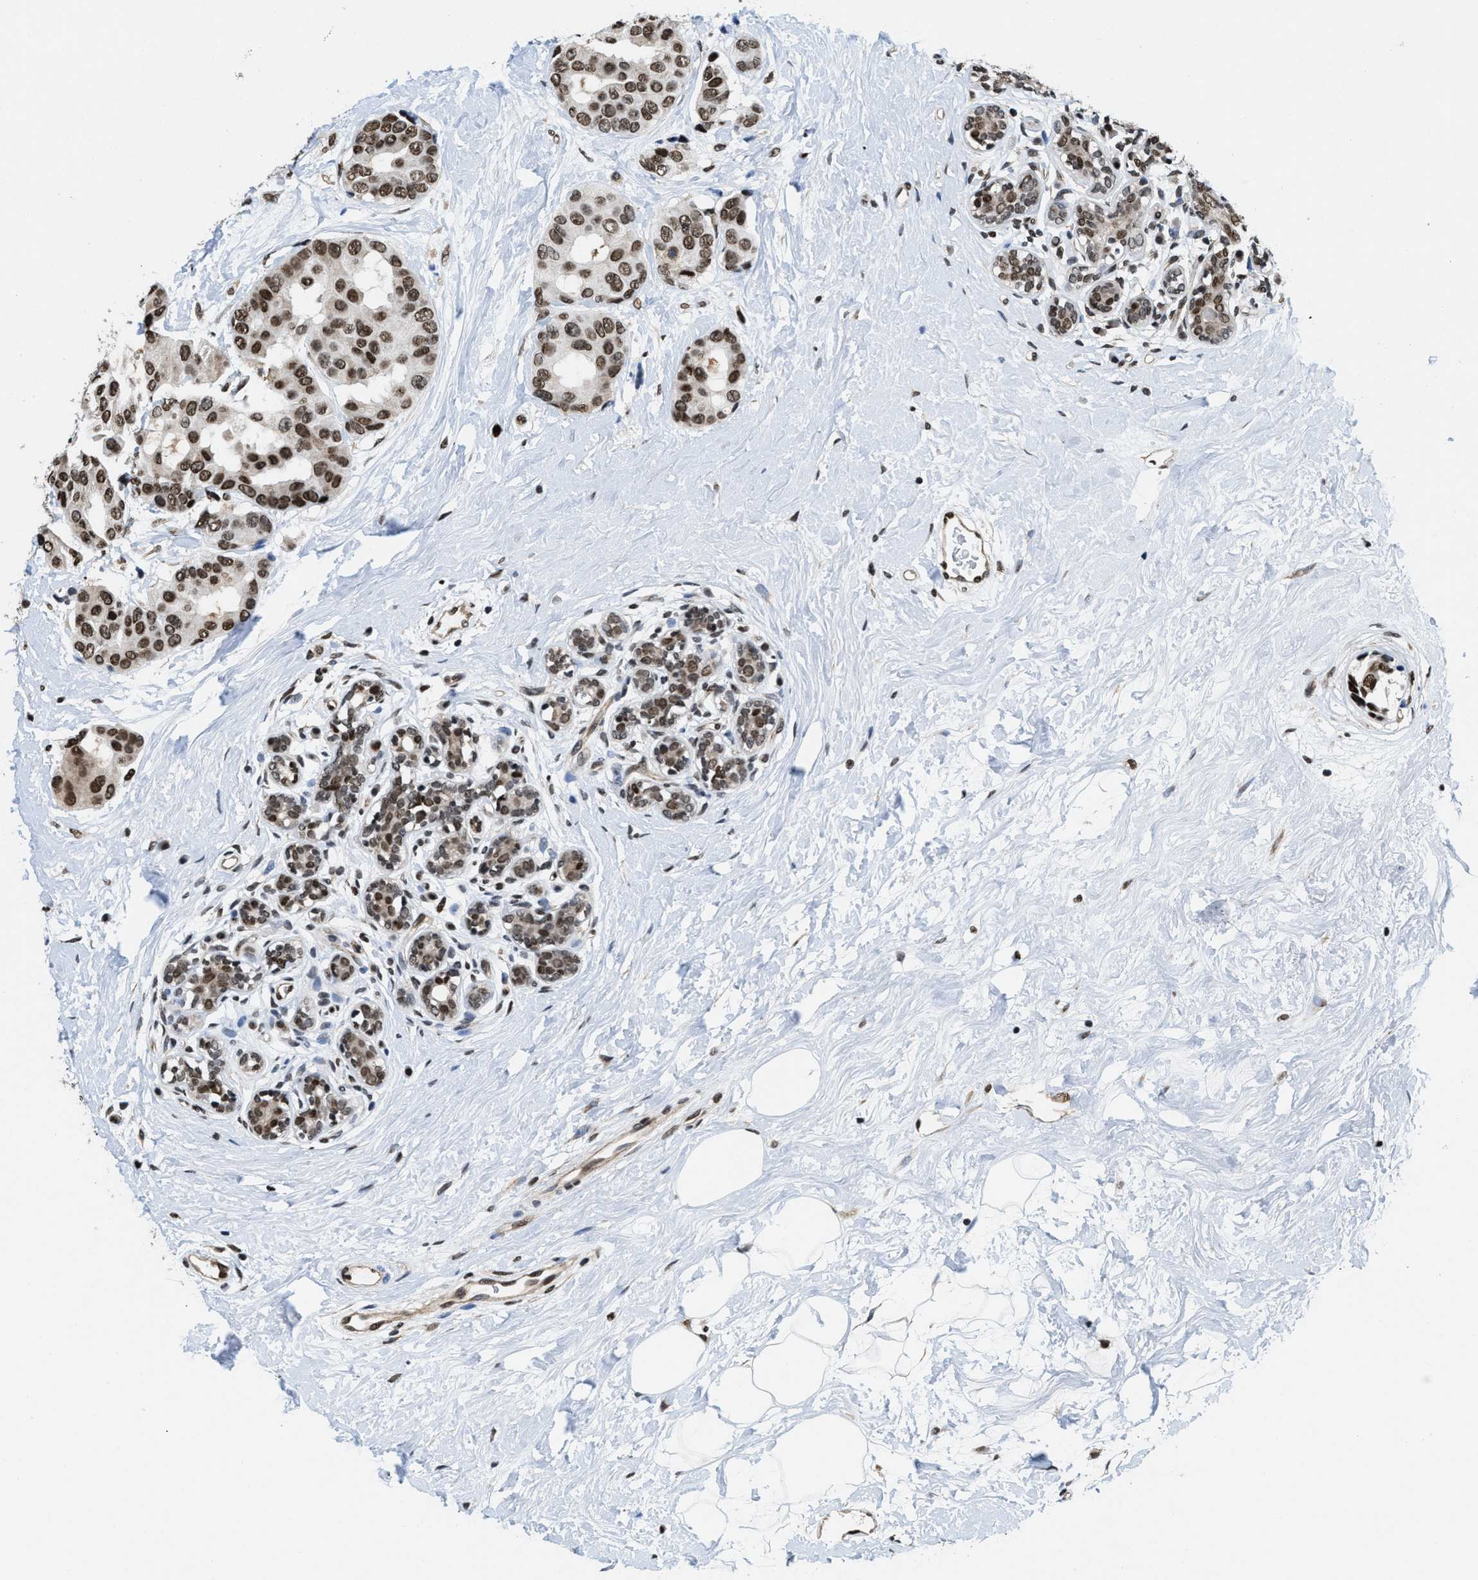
{"staining": {"intensity": "strong", "quantity": ">75%", "location": "nuclear"}, "tissue": "breast cancer", "cell_type": "Tumor cells", "image_type": "cancer", "snomed": [{"axis": "morphology", "description": "Normal tissue, NOS"}, {"axis": "morphology", "description": "Duct carcinoma"}, {"axis": "topography", "description": "Breast"}], "caption": "Immunohistochemical staining of infiltrating ductal carcinoma (breast) exhibits high levels of strong nuclear staining in about >75% of tumor cells.", "gene": "SAFB", "patient": {"sex": "female", "age": 39}}